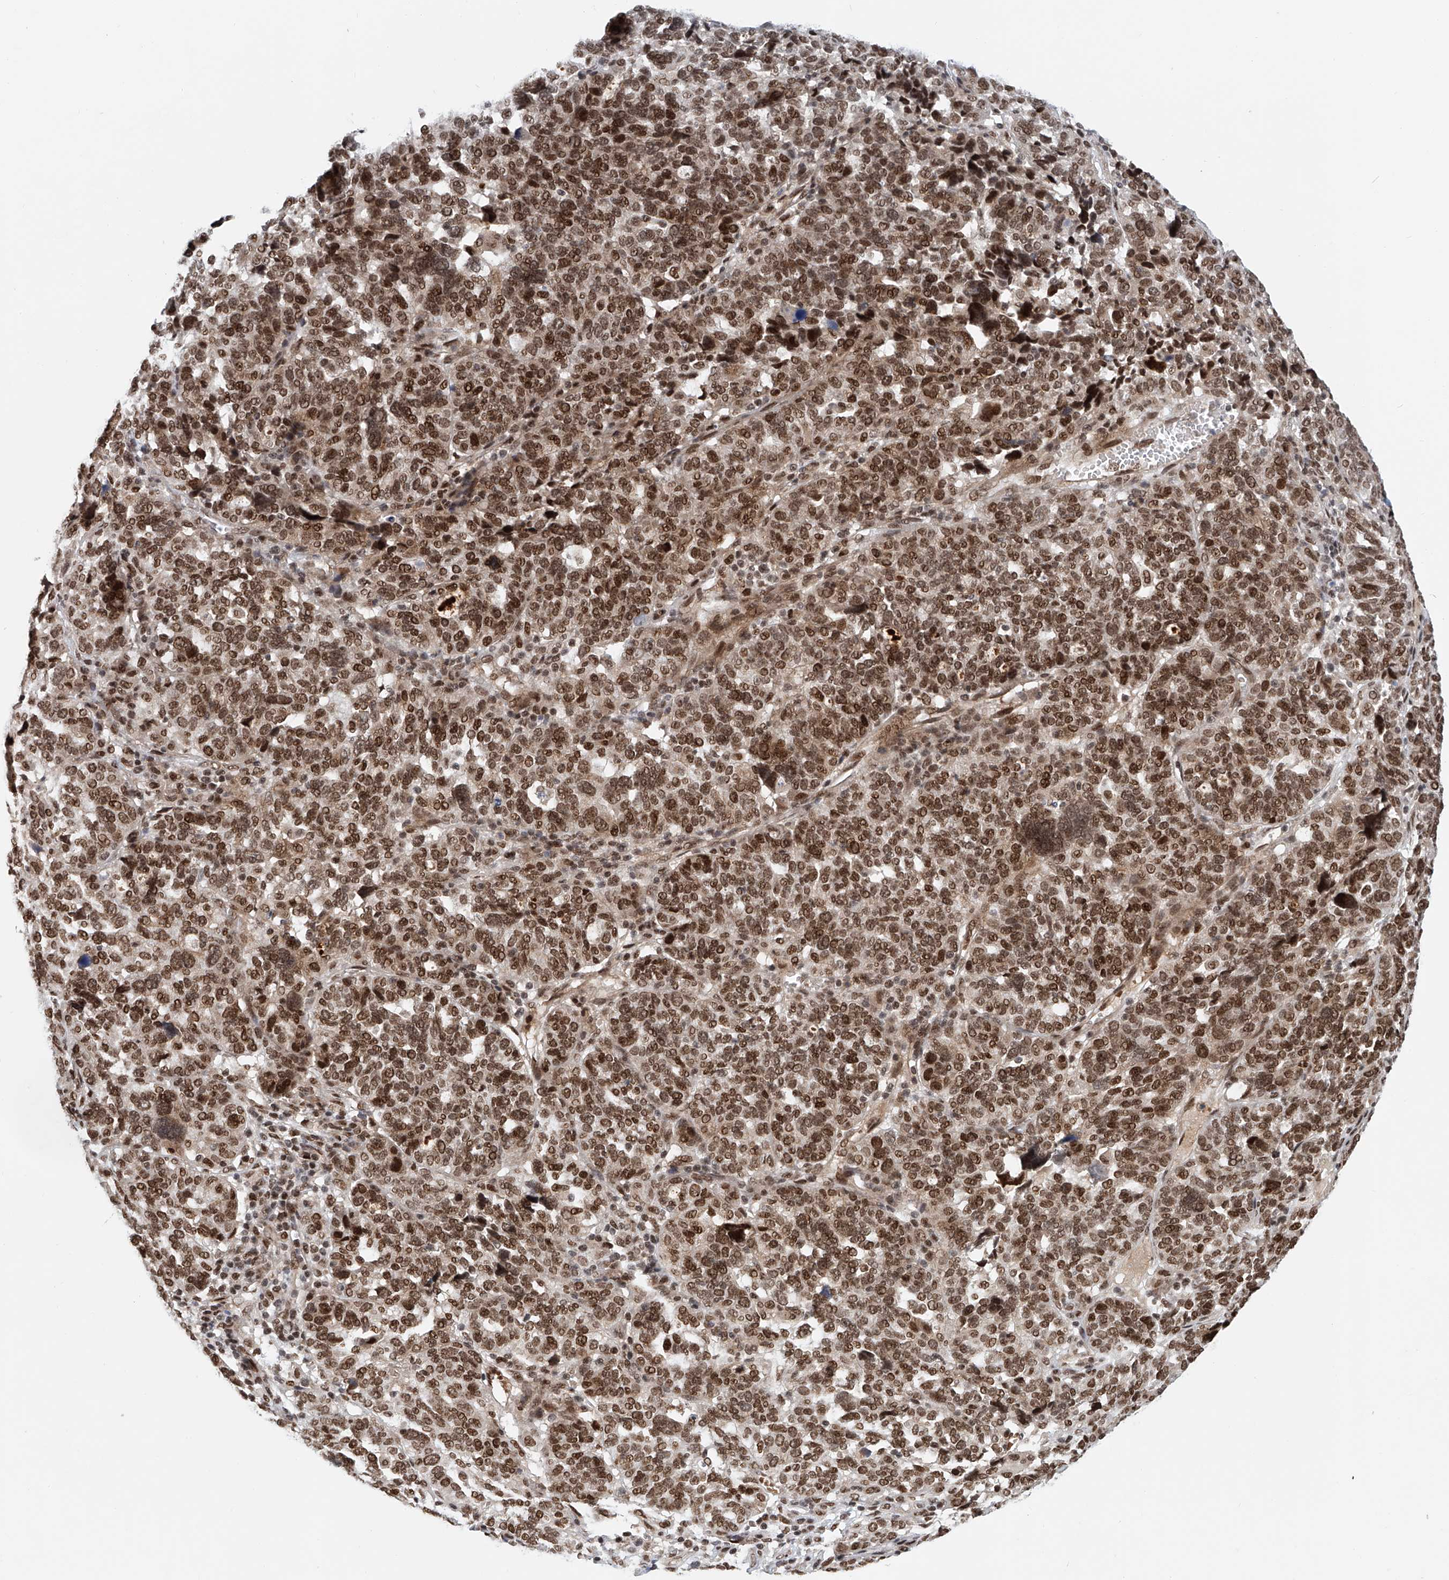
{"staining": {"intensity": "strong", "quantity": ">75%", "location": "nuclear"}, "tissue": "ovarian cancer", "cell_type": "Tumor cells", "image_type": "cancer", "snomed": [{"axis": "morphology", "description": "Cystadenocarcinoma, serous, NOS"}, {"axis": "topography", "description": "Ovary"}], "caption": "IHC staining of ovarian serous cystadenocarcinoma, which displays high levels of strong nuclear staining in approximately >75% of tumor cells indicating strong nuclear protein staining. The staining was performed using DAB (3,3'-diaminobenzidine) (brown) for protein detection and nuclei were counterstained in hematoxylin (blue).", "gene": "ZNF470", "patient": {"sex": "female", "age": 59}}